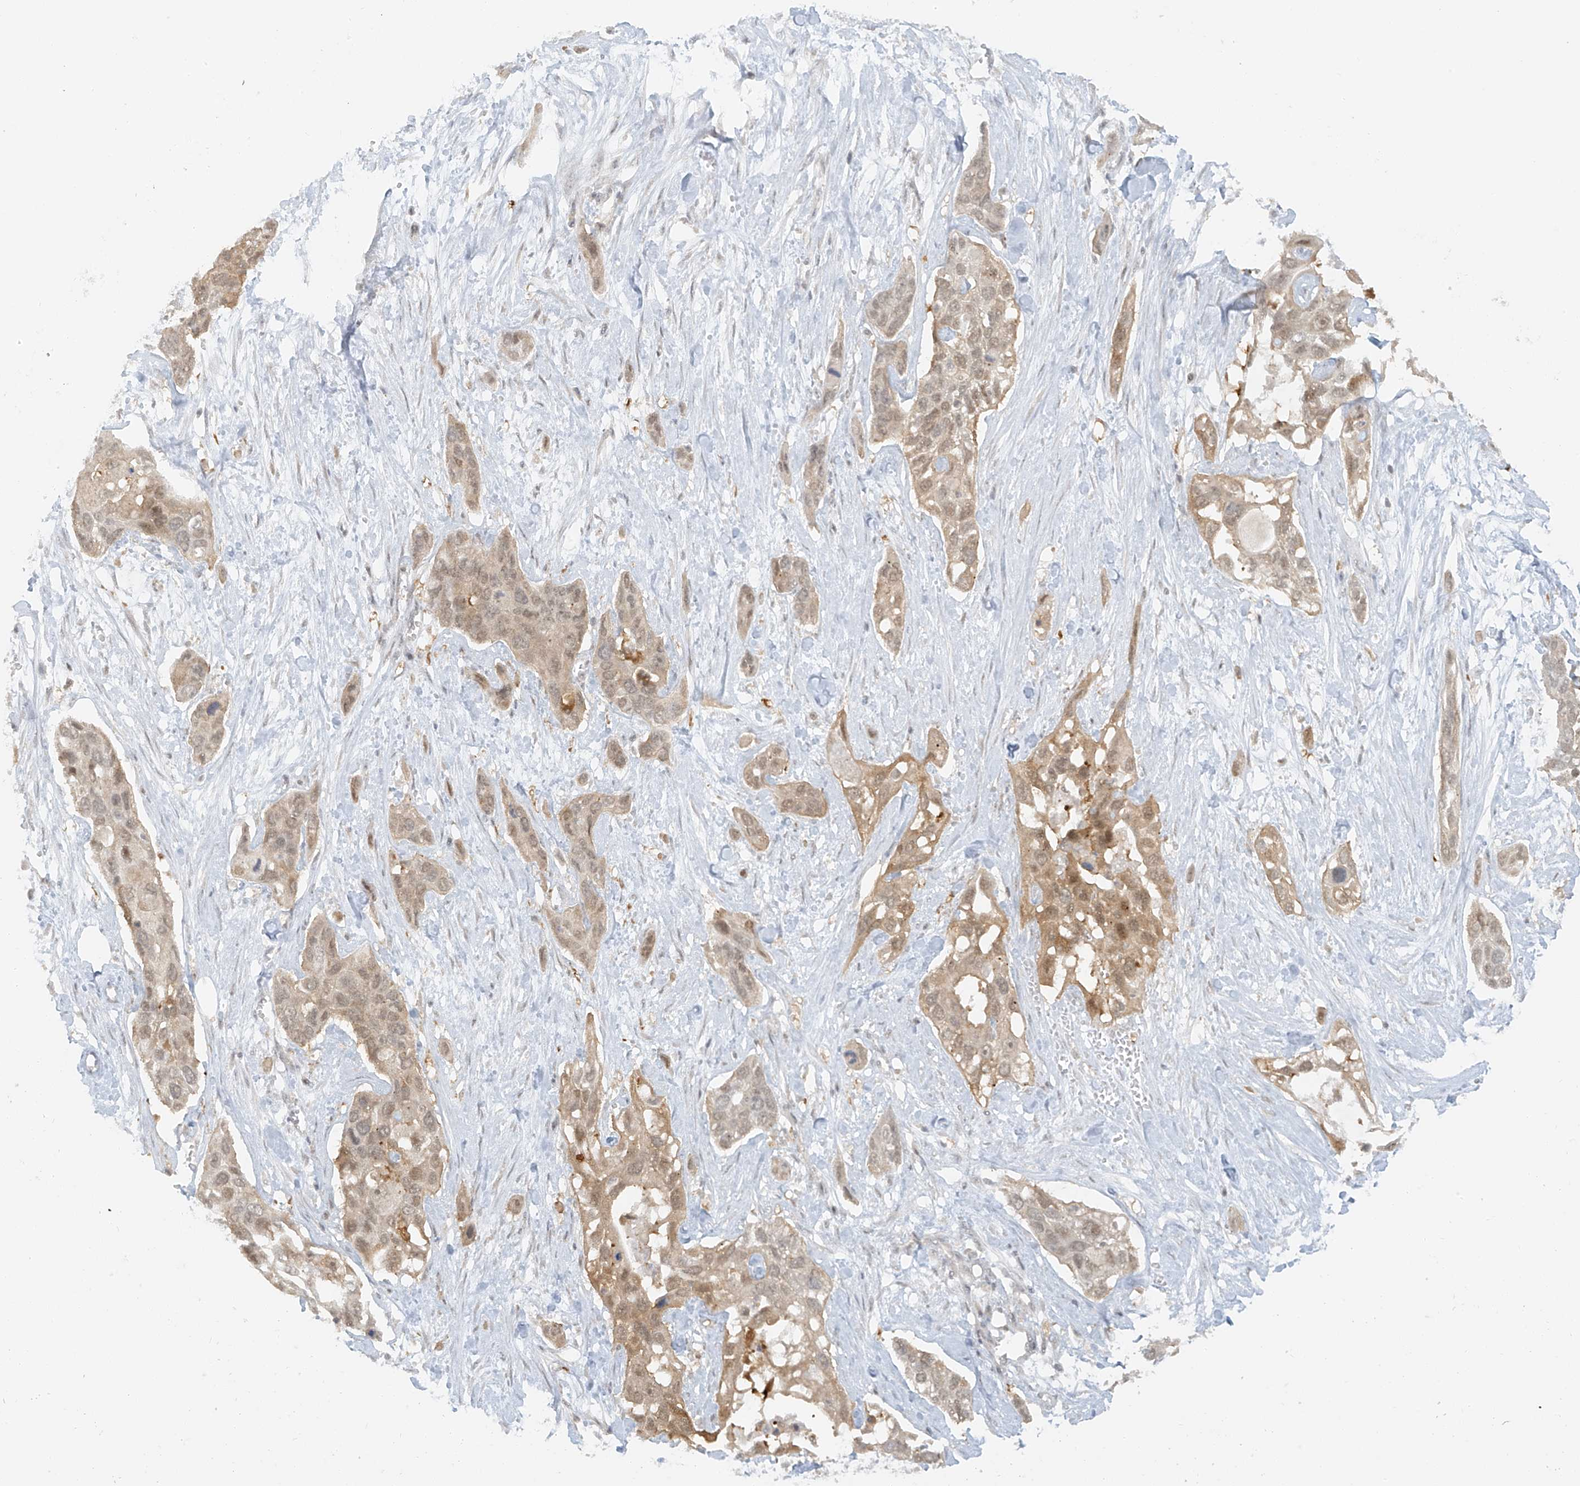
{"staining": {"intensity": "weak", "quantity": ">75%", "location": "cytoplasmic/membranous,nuclear"}, "tissue": "pancreatic cancer", "cell_type": "Tumor cells", "image_type": "cancer", "snomed": [{"axis": "morphology", "description": "Adenocarcinoma, NOS"}, {"axis": "topography", "description": "Pancreas"}], "caption": "About >75% of tumor cells in pancreatic cancer (adenocarcinoma) demonstrate weak cytoplasmic/membranous and nuclear protein staining as visualized by brown immunohistochemical staining.", "gene": "MIPEP", "patient": {"sex": "female", "age": 60}}